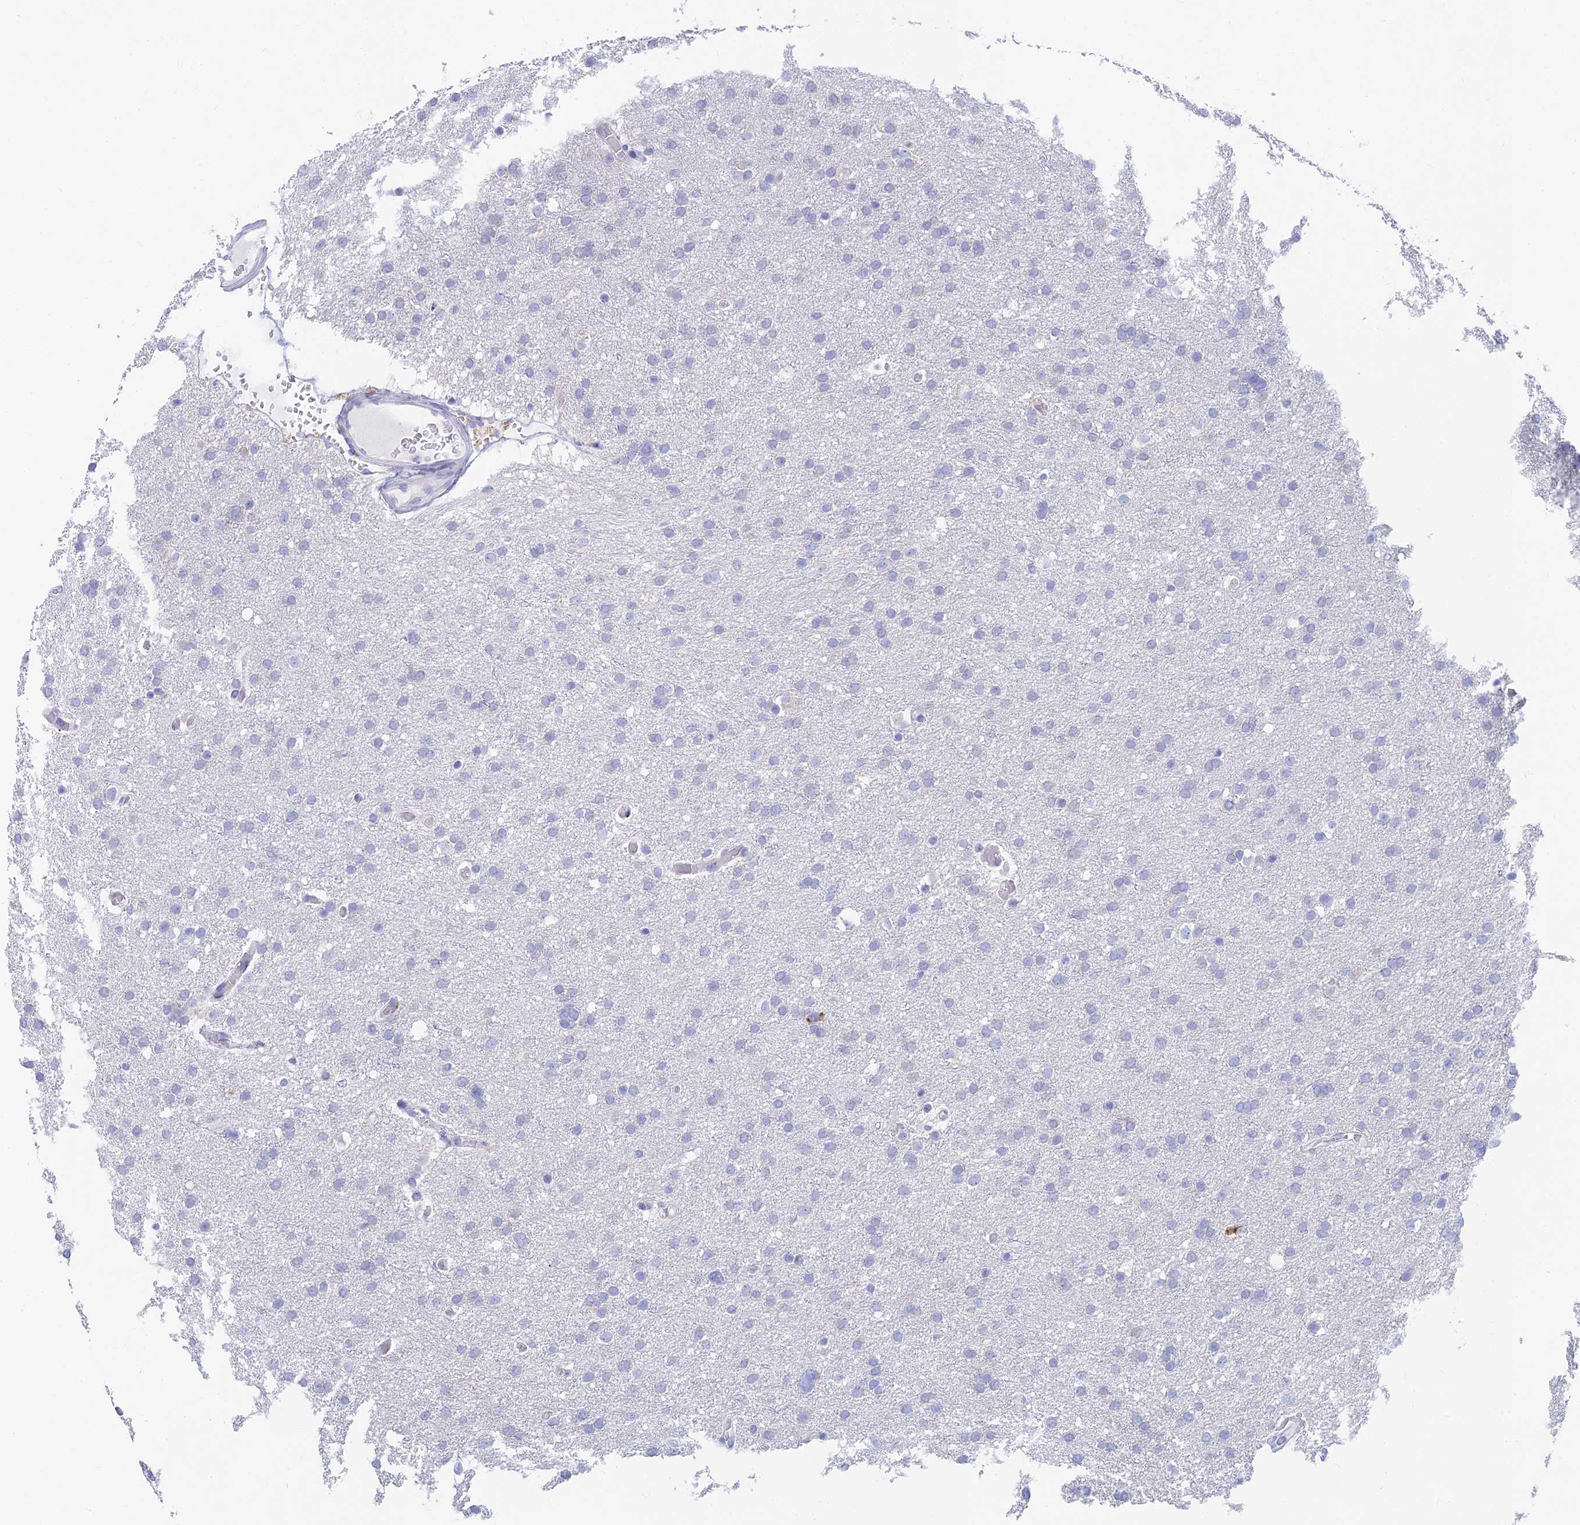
{"staining": {"intensity": "negative", "quantity": "none", "location": "none"}, "tissue": "glioma", "cell_type": "Tumor cells", "image_type": "cancer", "snomed": [{"axis": "morphology", "description": "Glioma, malignant, High grade"}, {"axis": "topography", "description": "Cerebral cortex"}], "caption": "IHC of human high-grade glioma (malignant) displays no positivity in tumor cells.", "gene": "WDR35", "patient": {"sex": "female", "age": 36}}